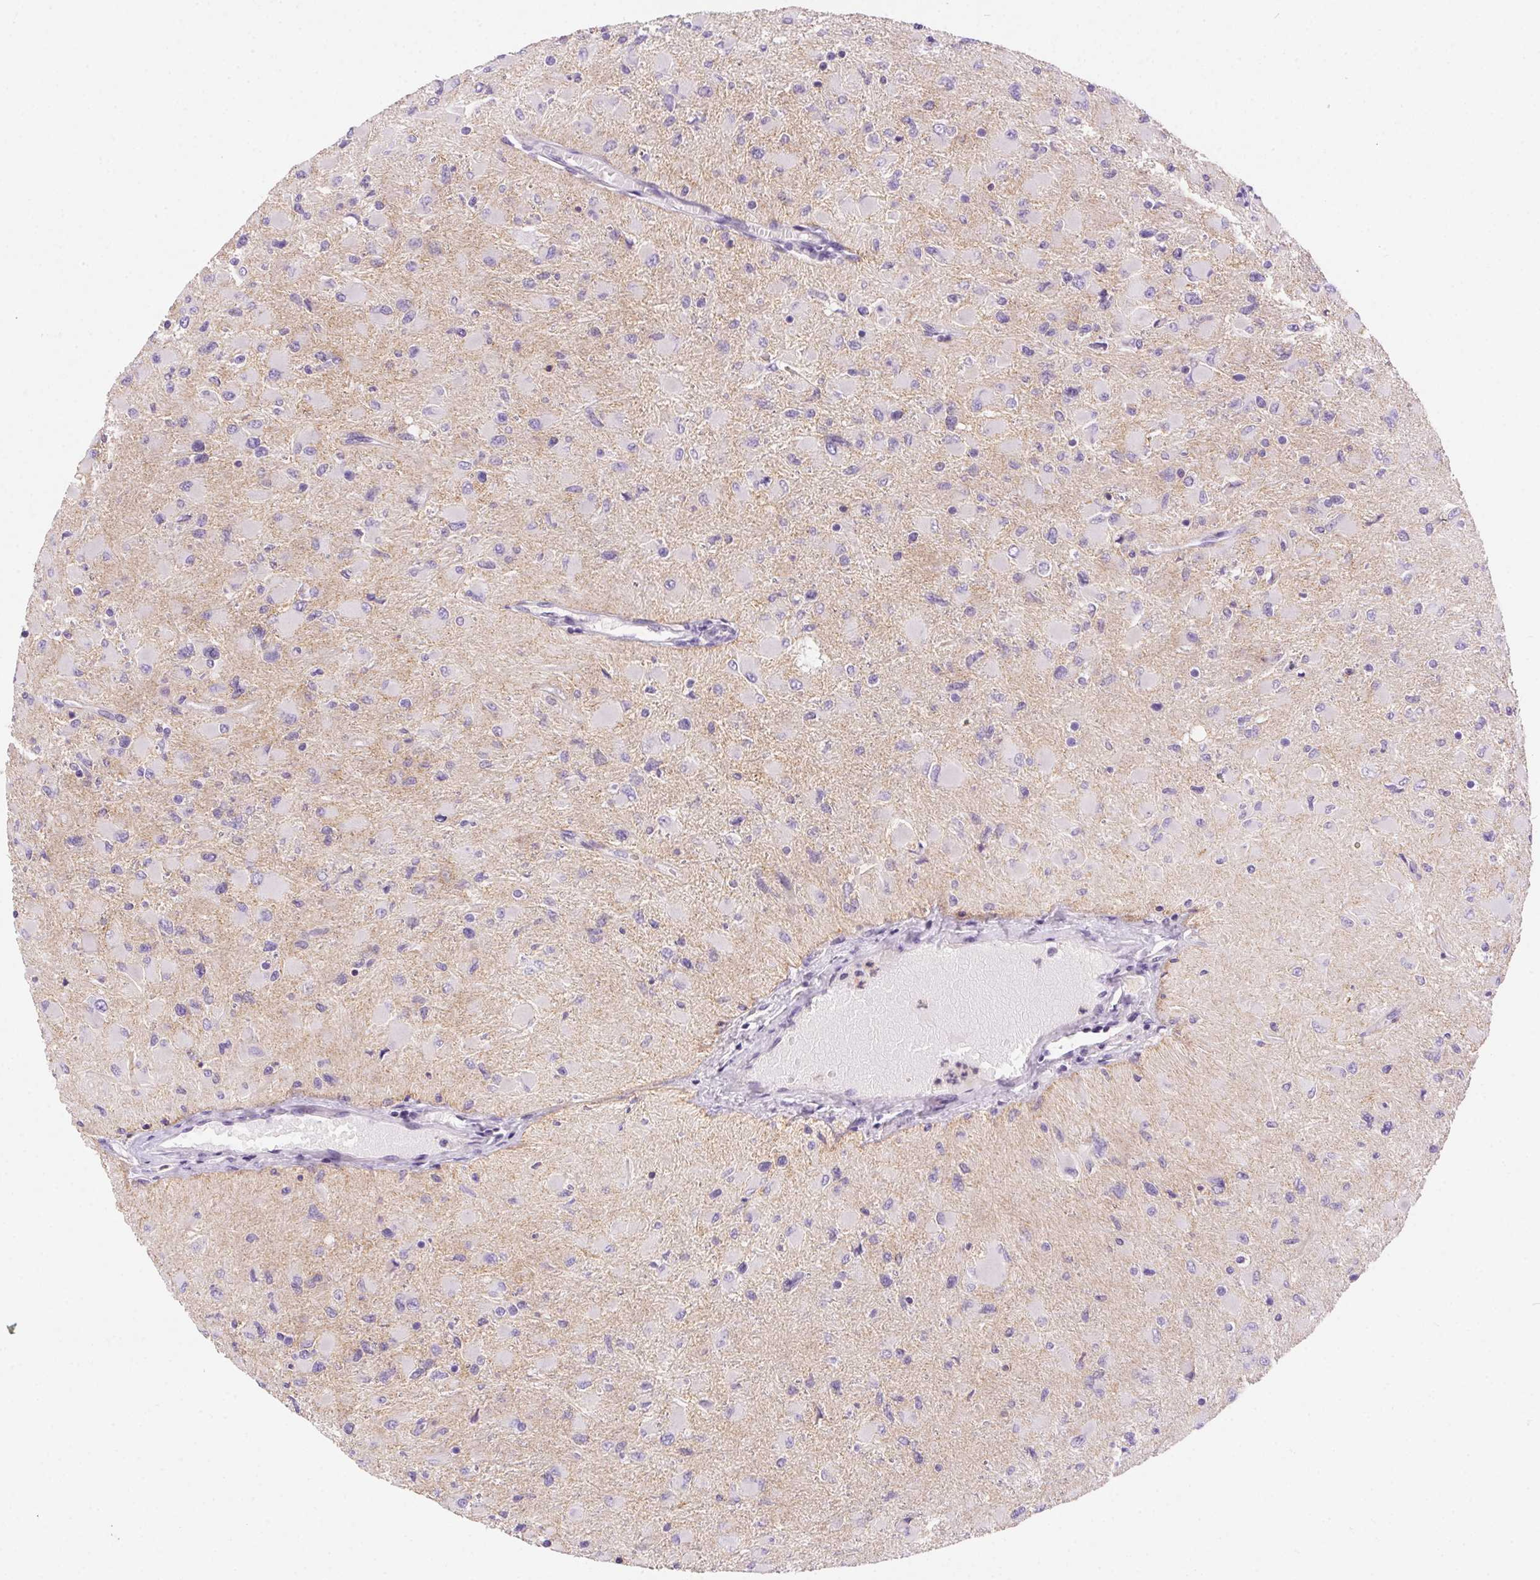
{"staining": {"intensity": "negative", "quantity": "none", "location": "none"}, "tissue": "glioma", "cell_type": "Tumor cells", "image_type": "cancer", "snomed": [{"axis": "morphology", "description": "Glioma, malignant, High grade"}, {"axis": "topography", "description": "Cerebral cortex"}], "caption": "IHC of human glioma exhibits no expression in tumor cells.", "gene": "SSTR4", "patient": {"sex": "female", "age": 36}}